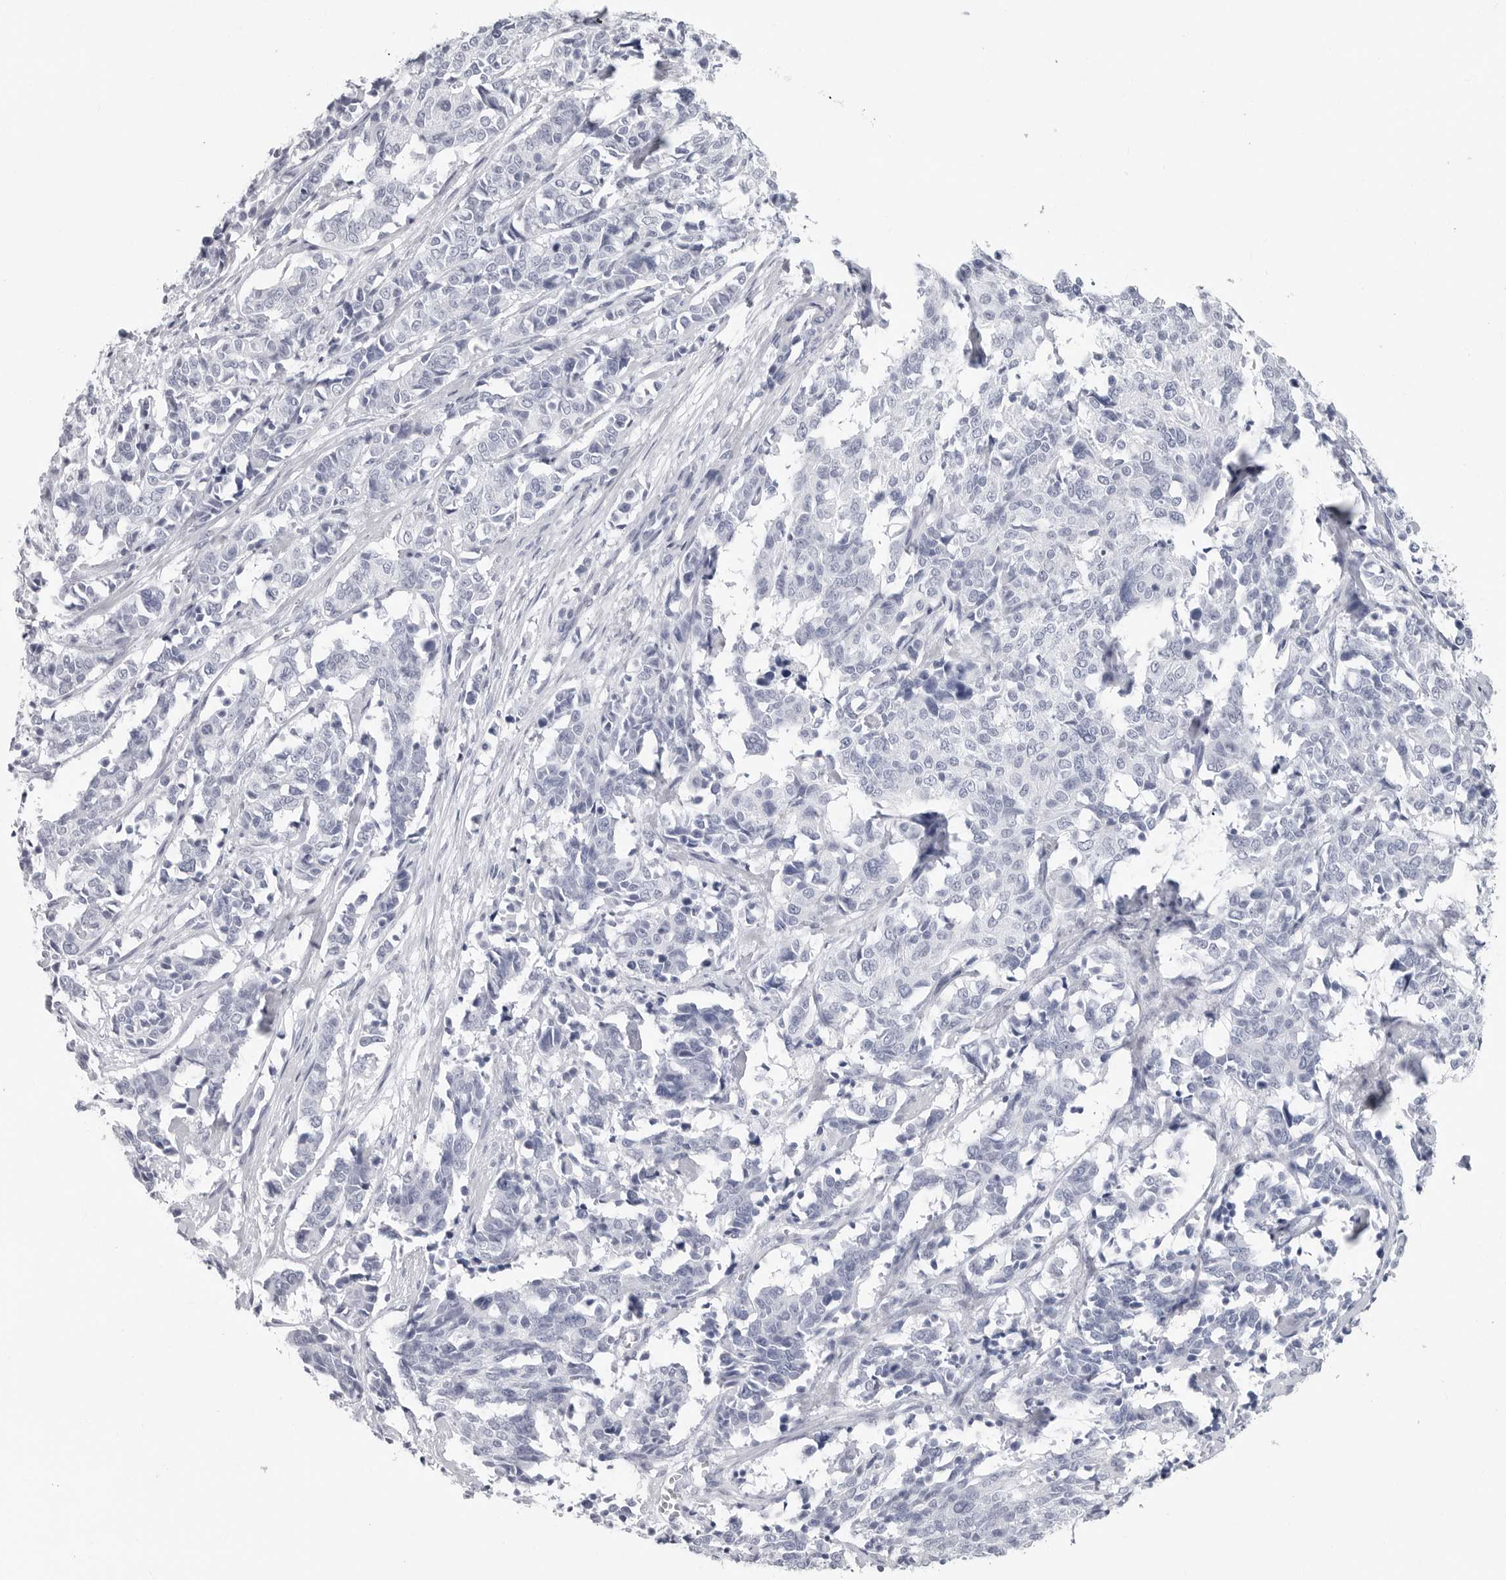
{"staining": {"intensity": "negative", "quantity": "none", "location": "none"}, "tissue": "cervical cancer", "cell_type": "Tumor cells", "image_type": "cancer", "snomed": [{"axis": "morphology", "description": "Normal tissue, NOS"}, {"axis": "morphology", "description": "Squamous cell carcinoma, NOS"}, {"axis": "topography", "description": "Cervix"}], "caption": "Immunohistochemical staining of human cervical cancer demonstrates no significant positivity in tumor cells.", "gene": "CSH1", "patient": {"sex": "female", "age": 35}}